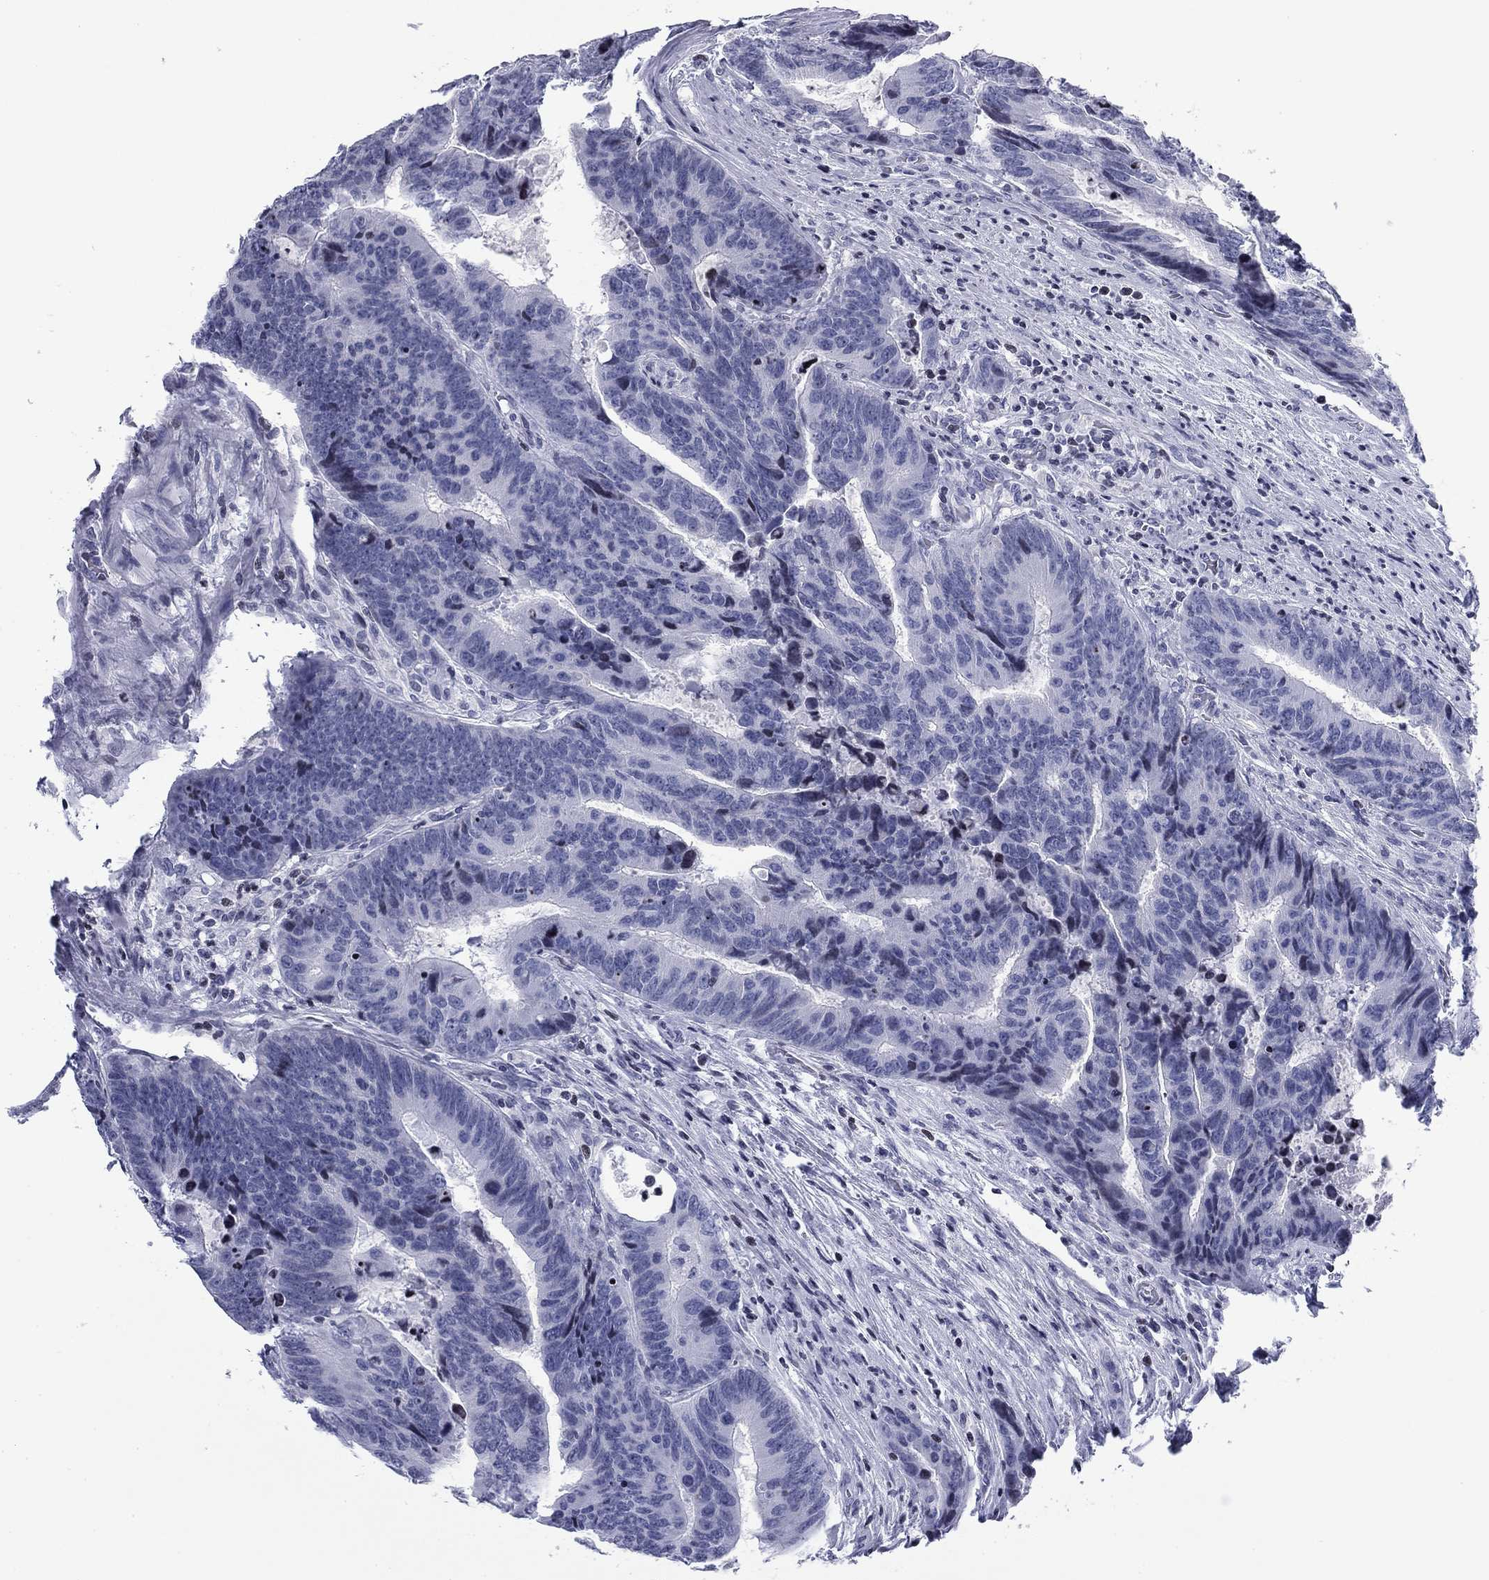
{"staining": {"intensity": "negative", "quantity": "none", "location": "none"}, "tissue": "colorectal cancer", "cell_type": "Tumor cells", "image_type": "cancer", "snomed": [{"axis": "morphology", "description": "Adenocarcinoma, NOS"}, {"axis": "topography", "description": "Colon"}], "caption": "Immunohistochemistry photomicrograph of neoplastic tissue: human colorectal cancer (adenocarcinoma) stained with DAB (3,3'-diaminobenzidine) demonstrates no significant protein staining in tumor cells.", "gene": "CCDC144A", "patient": {"sex": "female", "age": 56}}